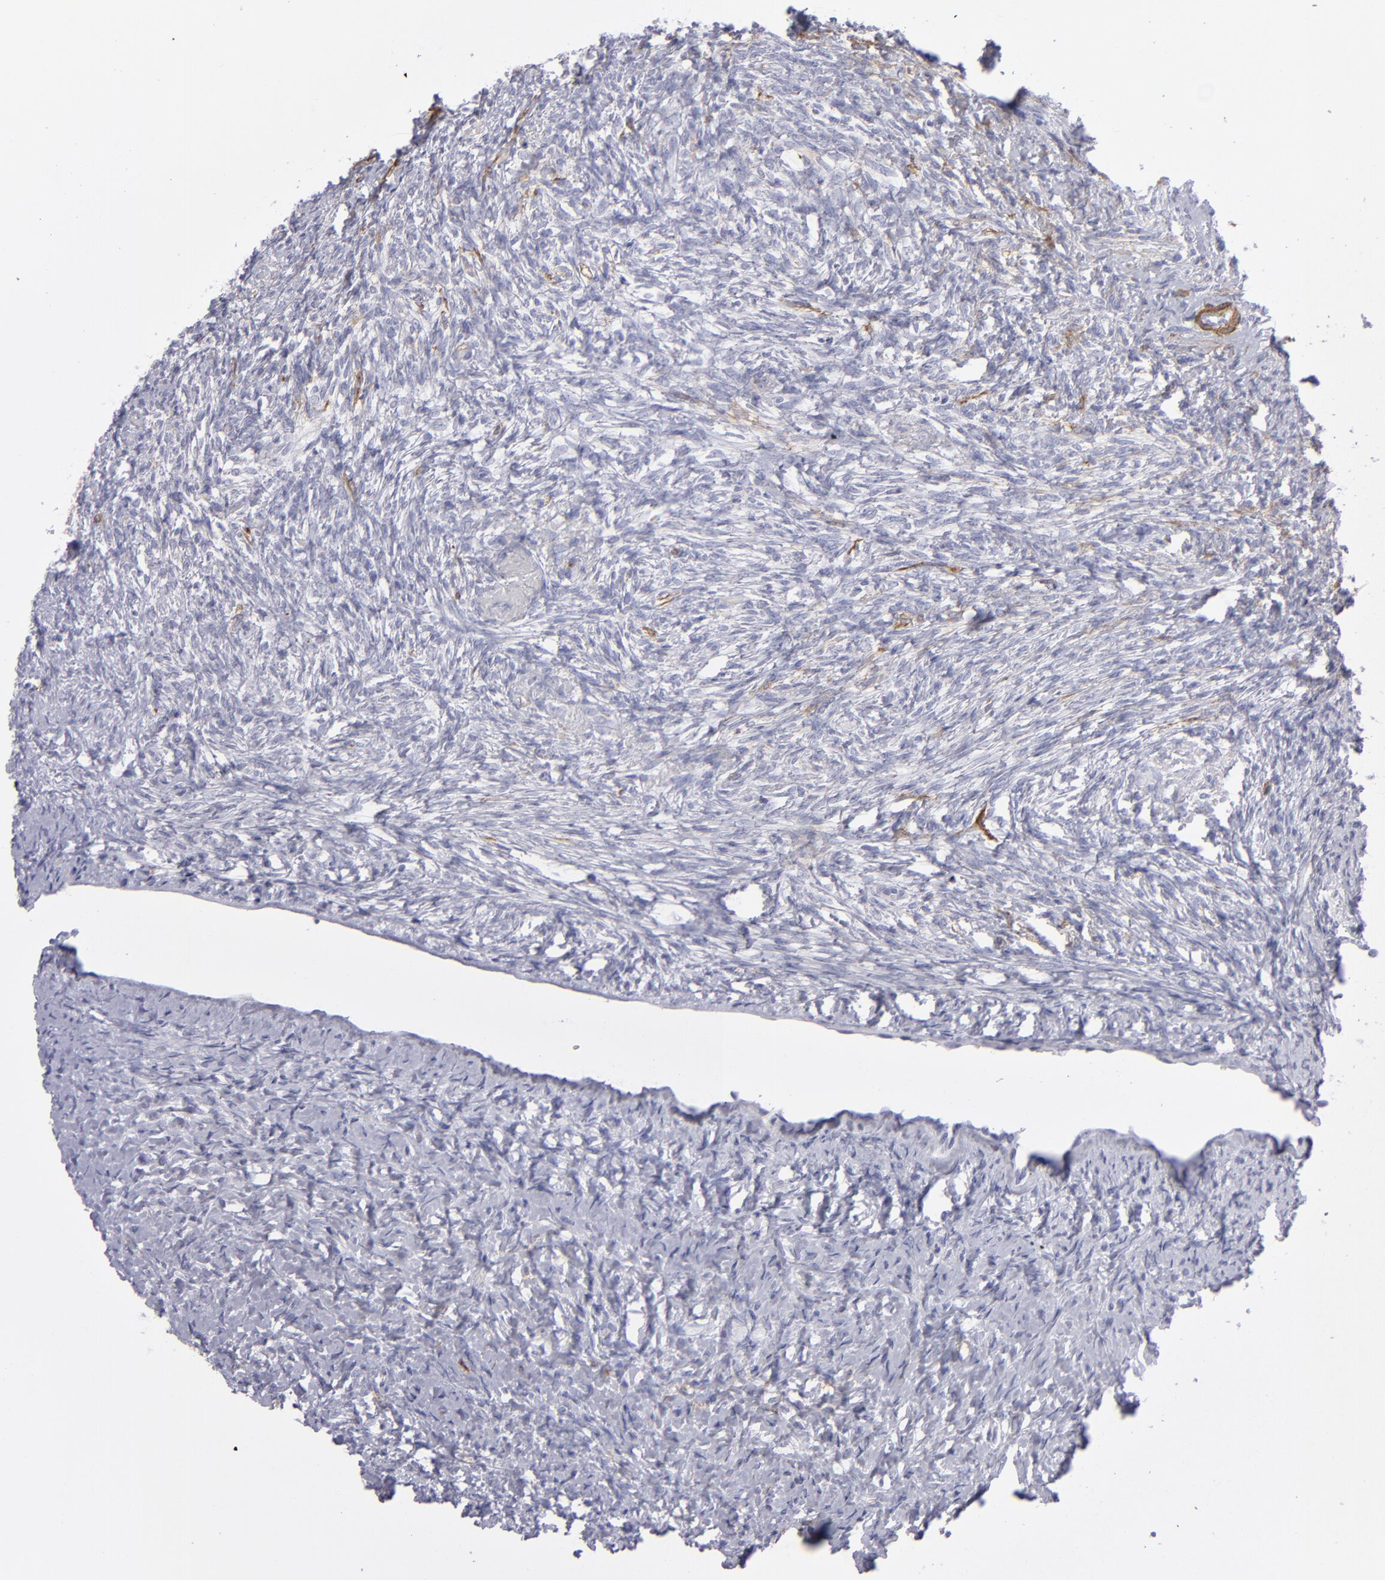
{"staining": {"intensity": "negative", "quantity": "none", "location": "none"}, "tissue": "ovary", "cell_type": "Follicle cells", "image_type": "normal", "snomed": [{"axis": "morphology", "description": "Normal tissue, NOS"}, {"axis": "topography", "description": "Ovary"}], "caption": "DAB immunohistochemical staining of unremarkable human ovary displays no significant expression in follicle cells.", "gene": "MYH11", "patient": {"sex": "female", "age": 56}}